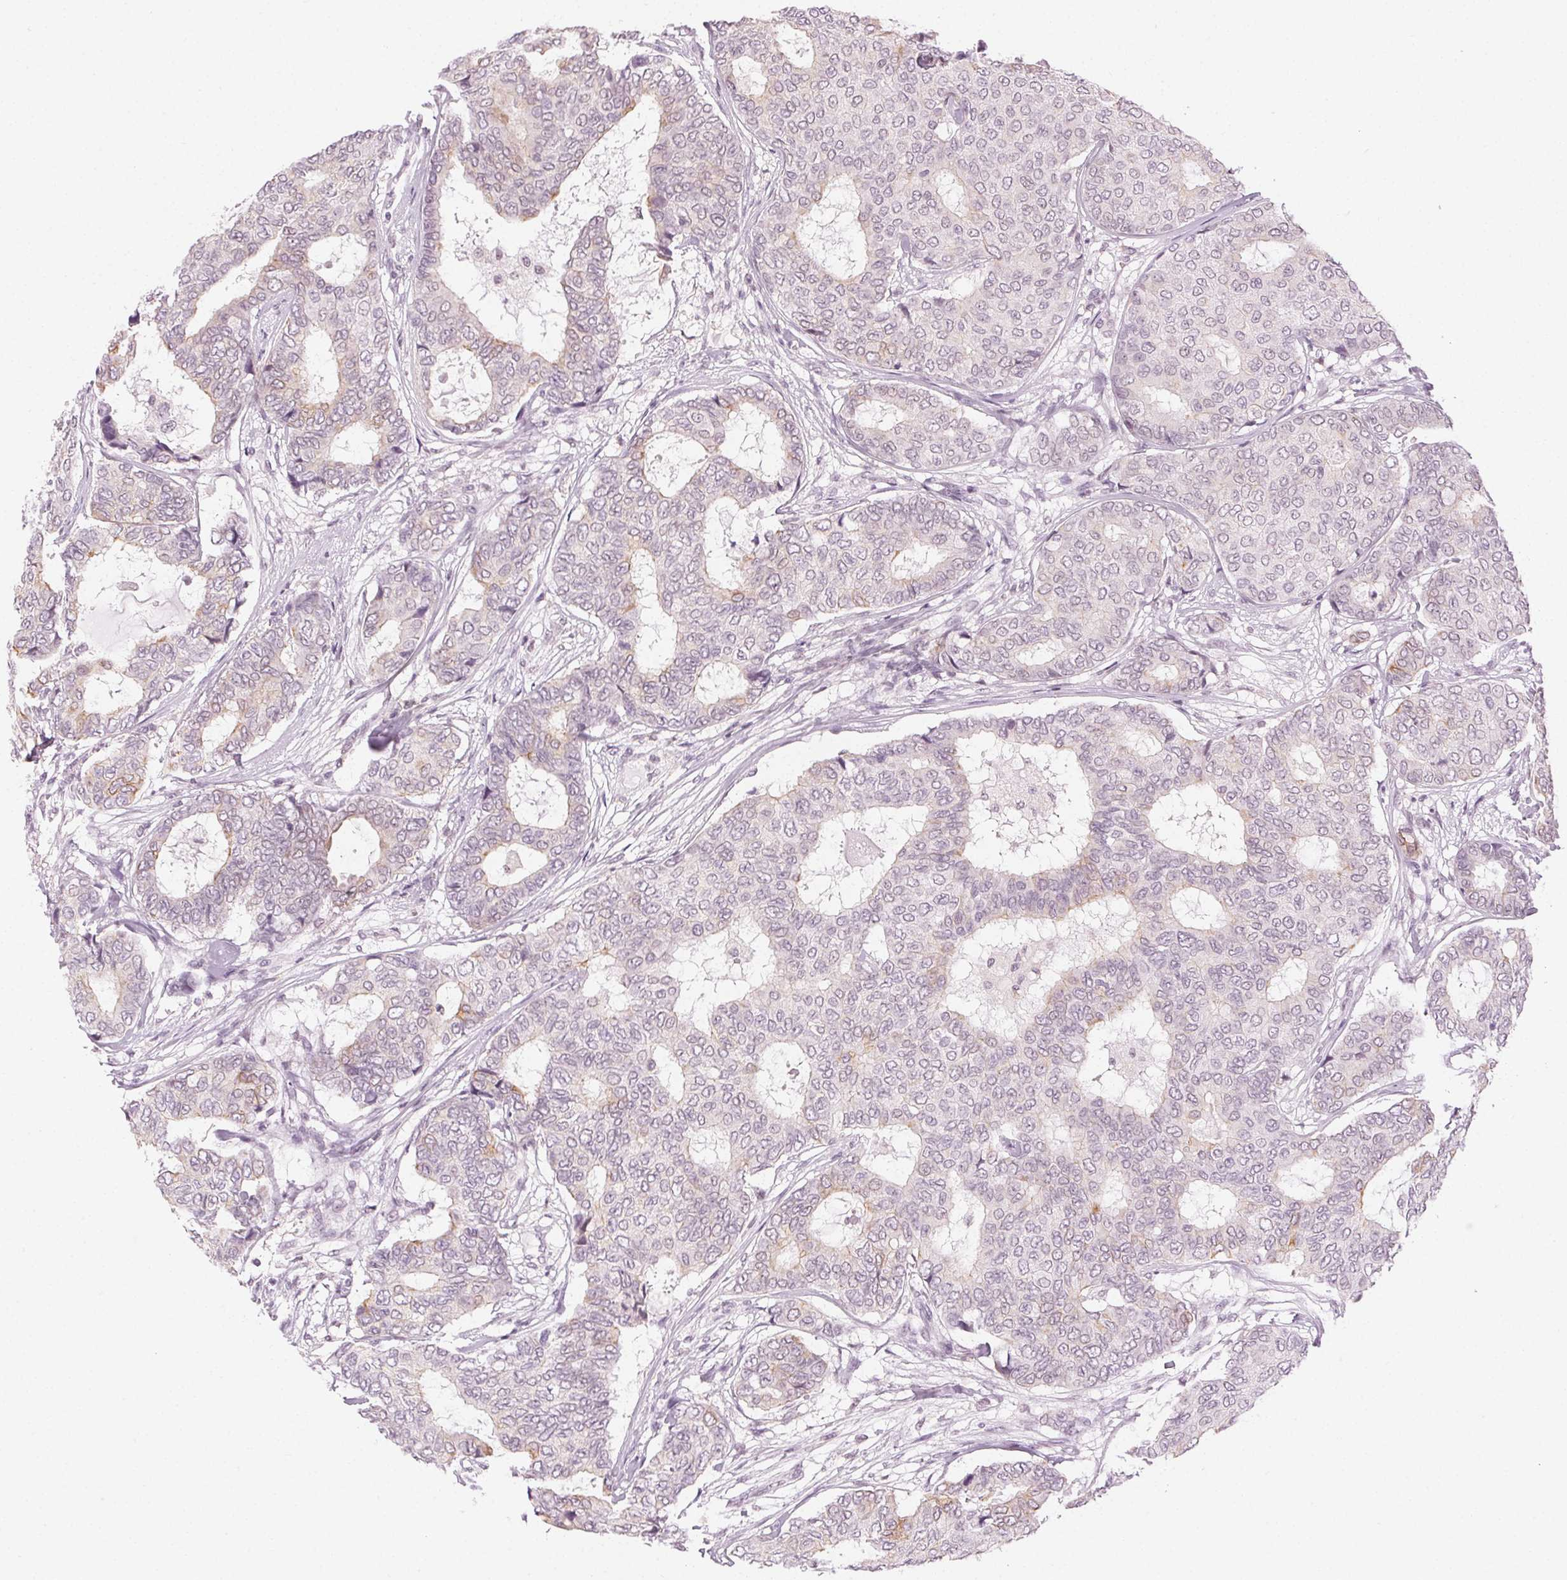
{"staining": {"intensity": "negative", "quantity": "none", "location": "none"}, "tissue": "breast cancer", "cell_type": "Tumor cells", "image_type": "cancer", "snomed": [{"axis": "morphology", "description": "Duct carcinoma"}, {"axis": "topography", "description": "Breast"}], "caption": "High power microscopy image of an IHC photomicrograph of breast cancer (invasive ductal carcinoma), revealing no significant expression in tumor cells.", "gene": "AIF1L", "patient": {"sex": "female", "age": 75}}